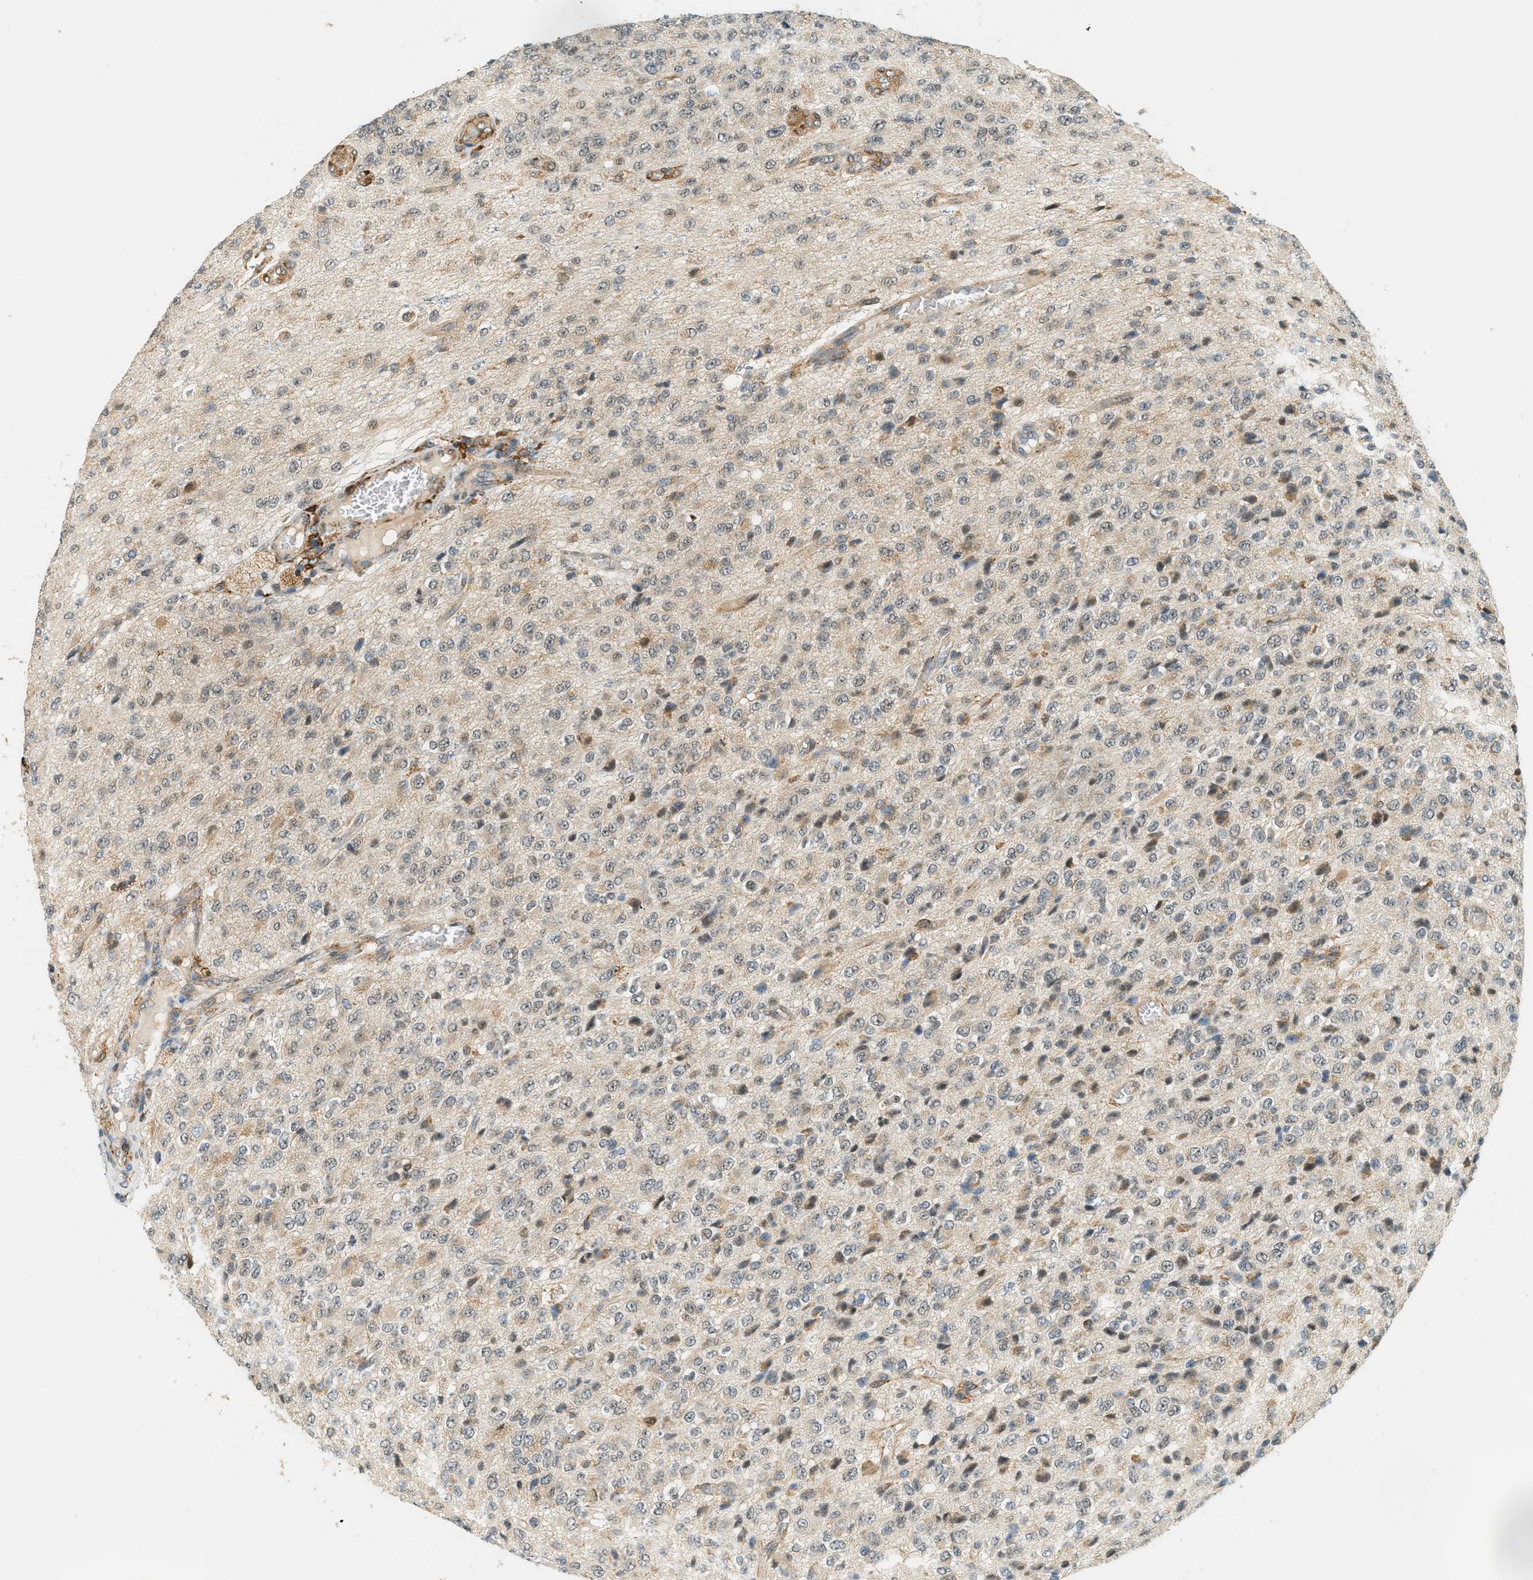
{"staining": {"intensity": "moderate", "quantity": "<25%", "location": "cytoplasmic/membranous"}, "tissue": "glioma", "cell_type": "Tumor cells", "image_type": "cancer", "snomed": [{"axis": "morphology", "description": "Glioma, malignant, High grade"}, {"axis": "topography", "description": "pancreas cauda"}], "caption": "Tumor cells show low levels of moderate cytoplasmic/membranous staining in approximately <25% of cells in human malignant high-grade glioma.", "gene": "SEMA4D", "patient": {"sex": "male", "age": 60}}